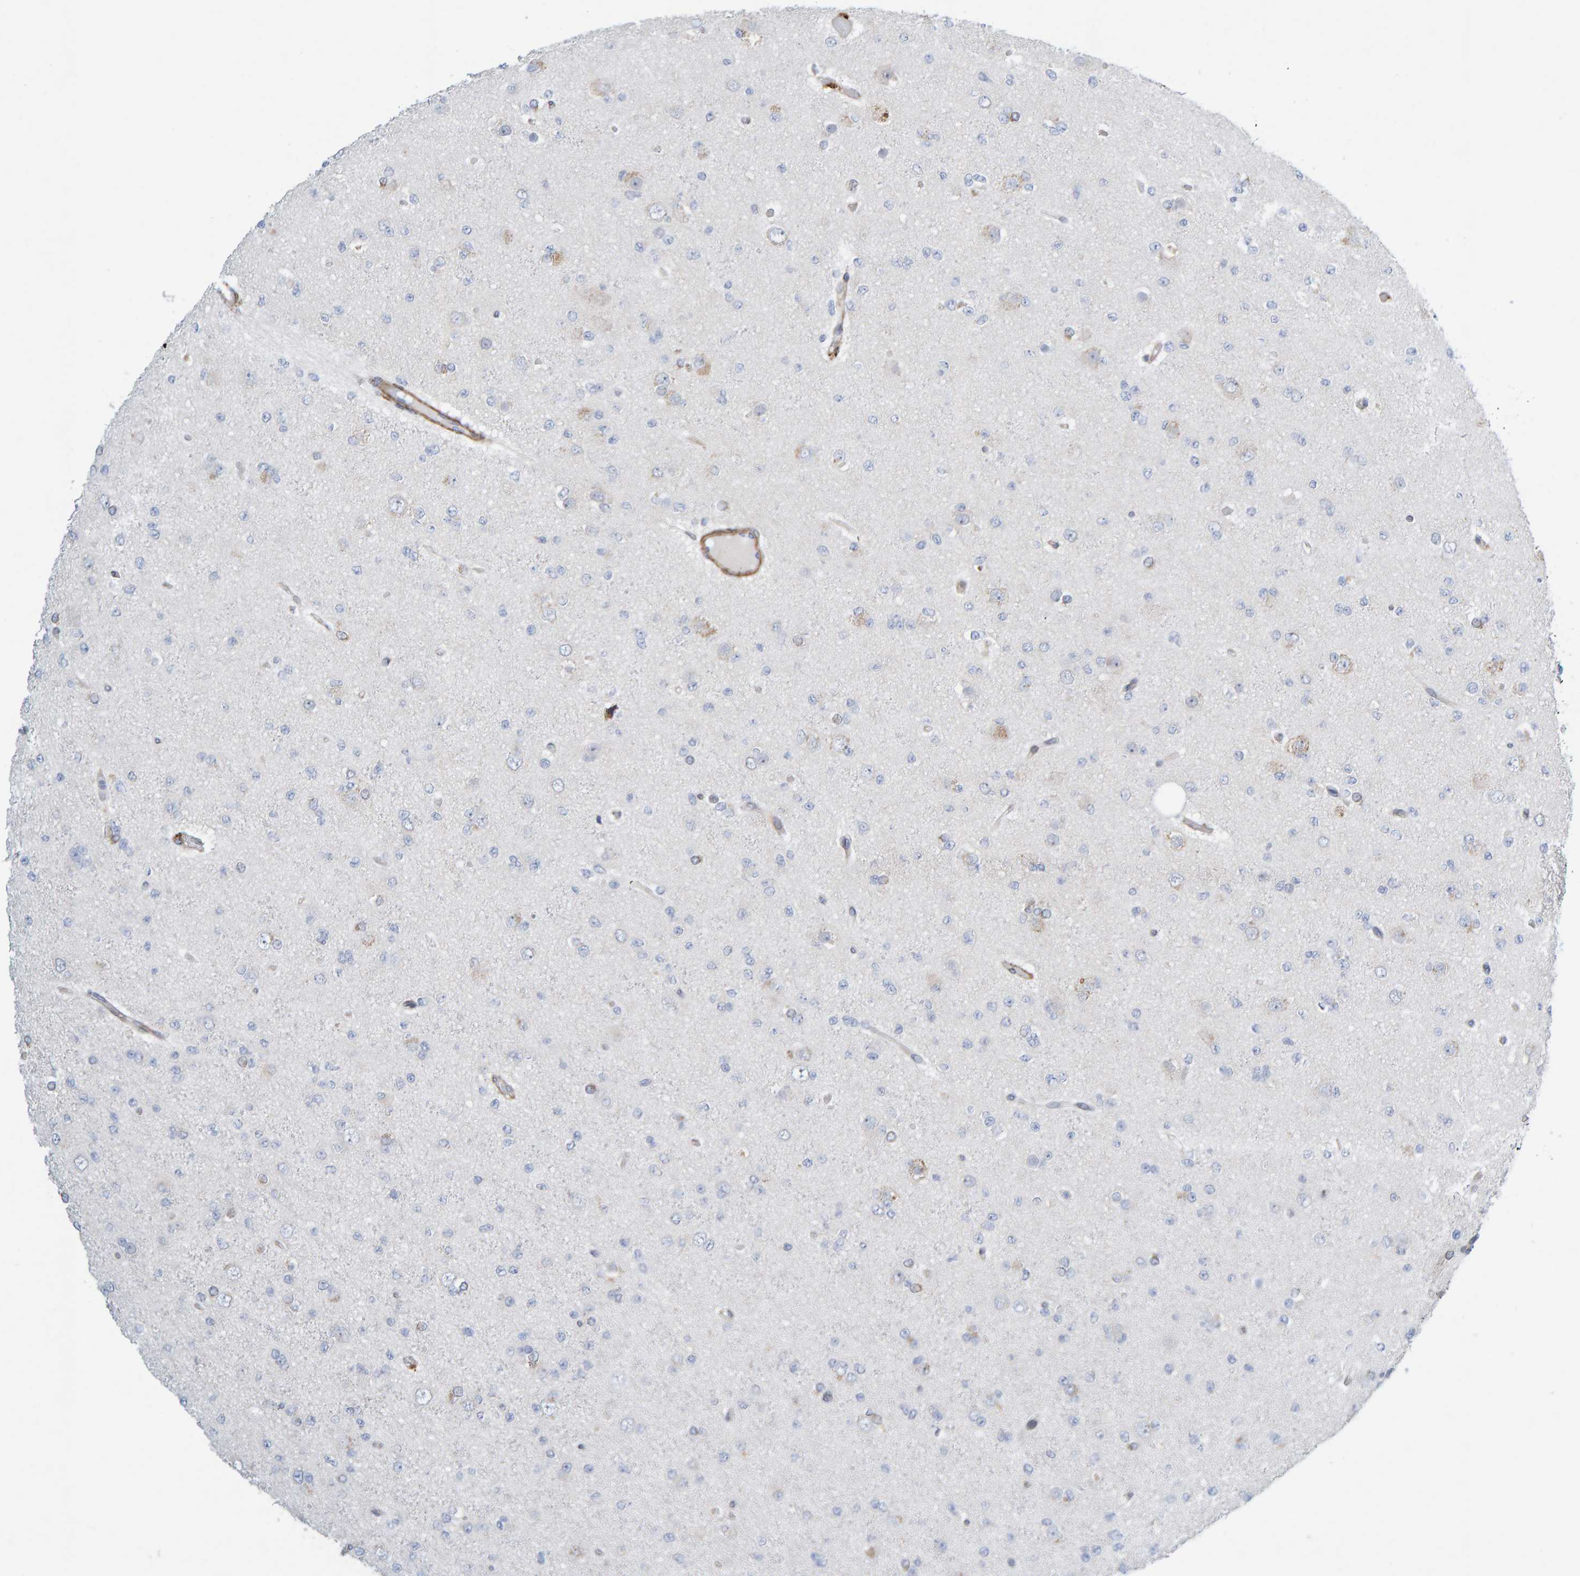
{"staining": {"intensity": "negative", "quantity": "none", "location": "none"}, "tissue": "glioma", "cell_type": "Tumor cells", "image_type": "cancer", "snomed": [{"axis": "morphology", "description": "Glioma, malignant, Low grade"}, {"axis": "topography", "description": "Brain"}], "caption": "Immunohistochemistry image of glioma stained for a protein (brown), which reveals no staining in tumor cells.", "gene": "MMP16", "patient": {"sex": "female", "age": 22}}